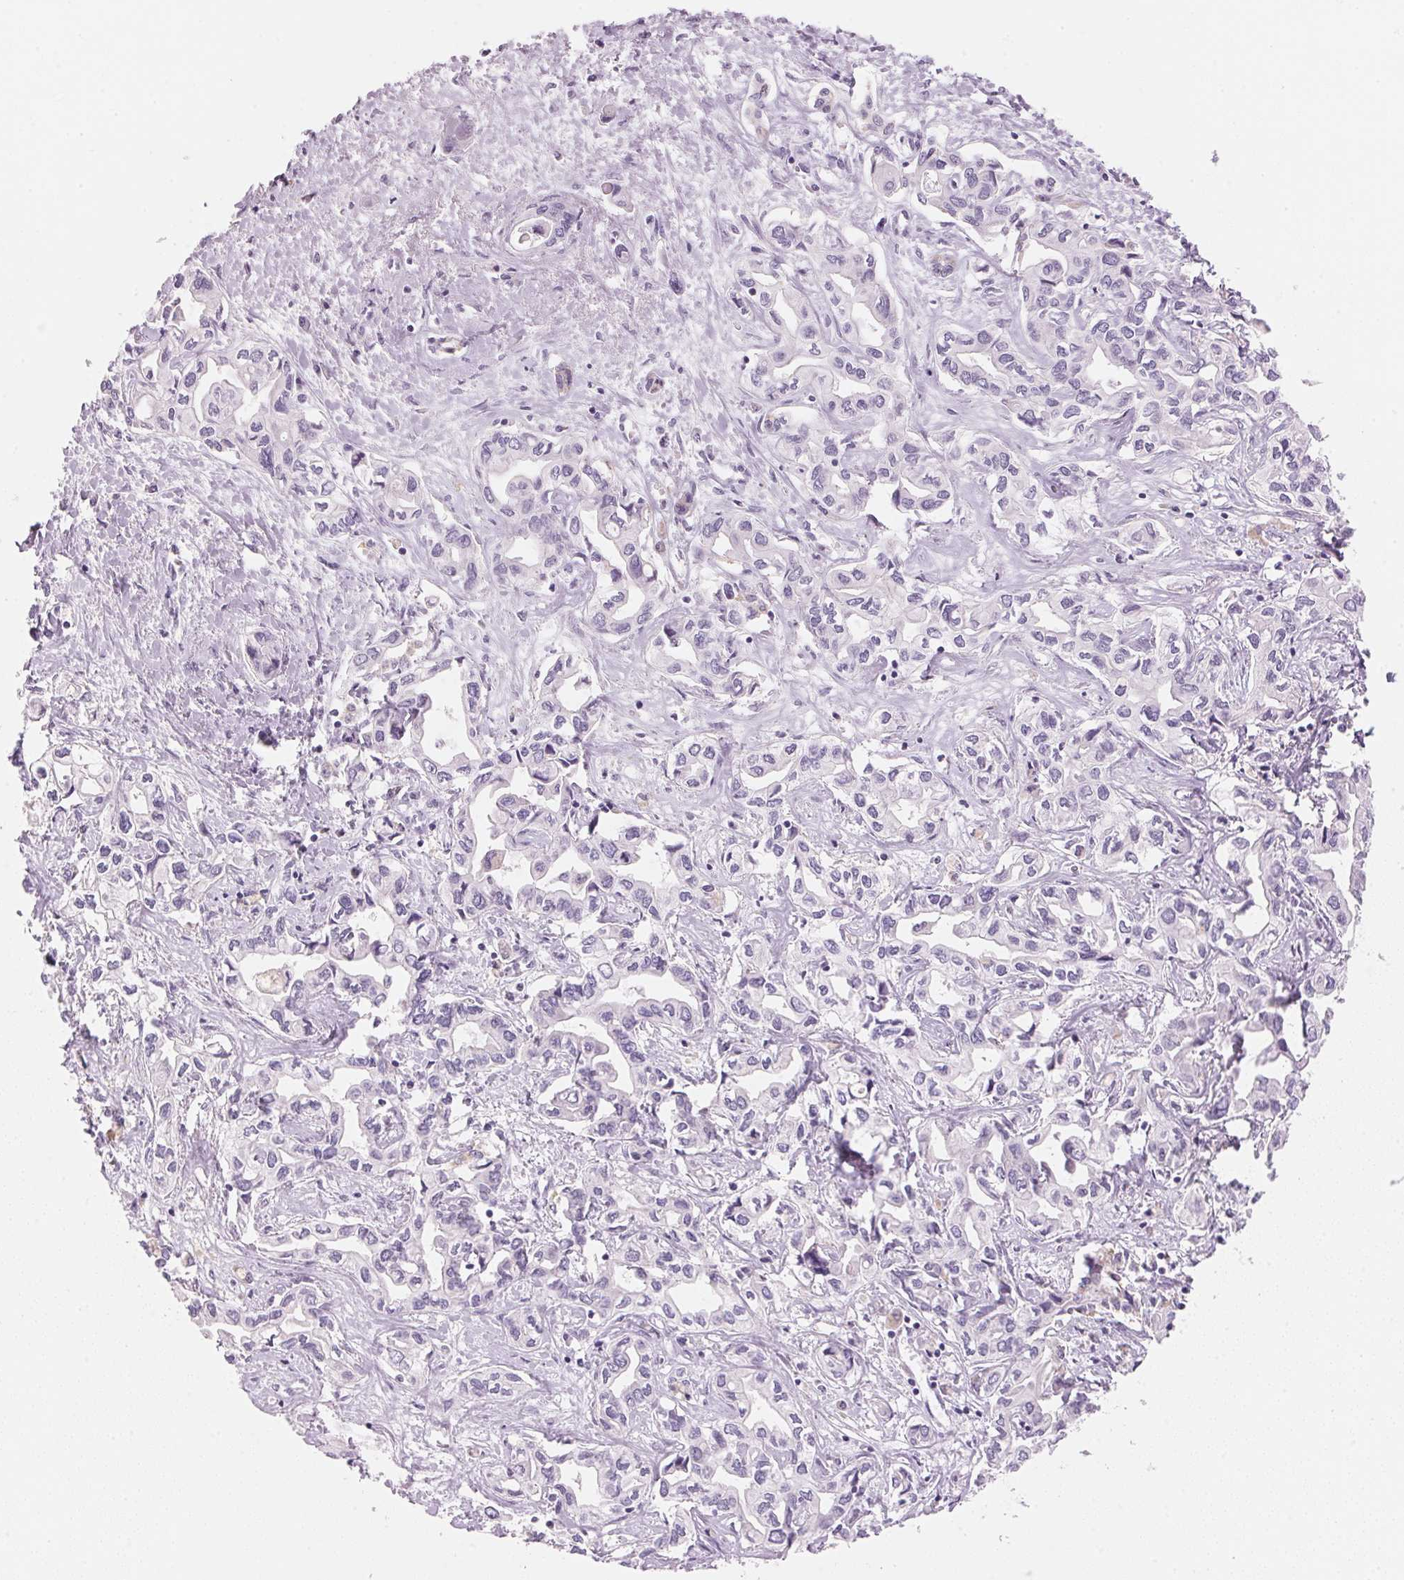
{"staining": {"intensity": "negative", "quantity": "none", "location": "none"}, "tissue": "liver cancer", "cell_type": "Tumor cells", "image_type": "cancer", "snomed": [{"axis": "morphology", "description": "Cholangiocarcinoma"}, {"axis": "topography", "description": "Liver"}], "caption": "DAB (3,3'-diaminobenzidine) immunohistochemical staining of human cholangiocarcinoma (liver) shows no significant positivity in tumor cells.", "gene": "CYP11B1", "patient": {"sex": "female", "age": 64}}